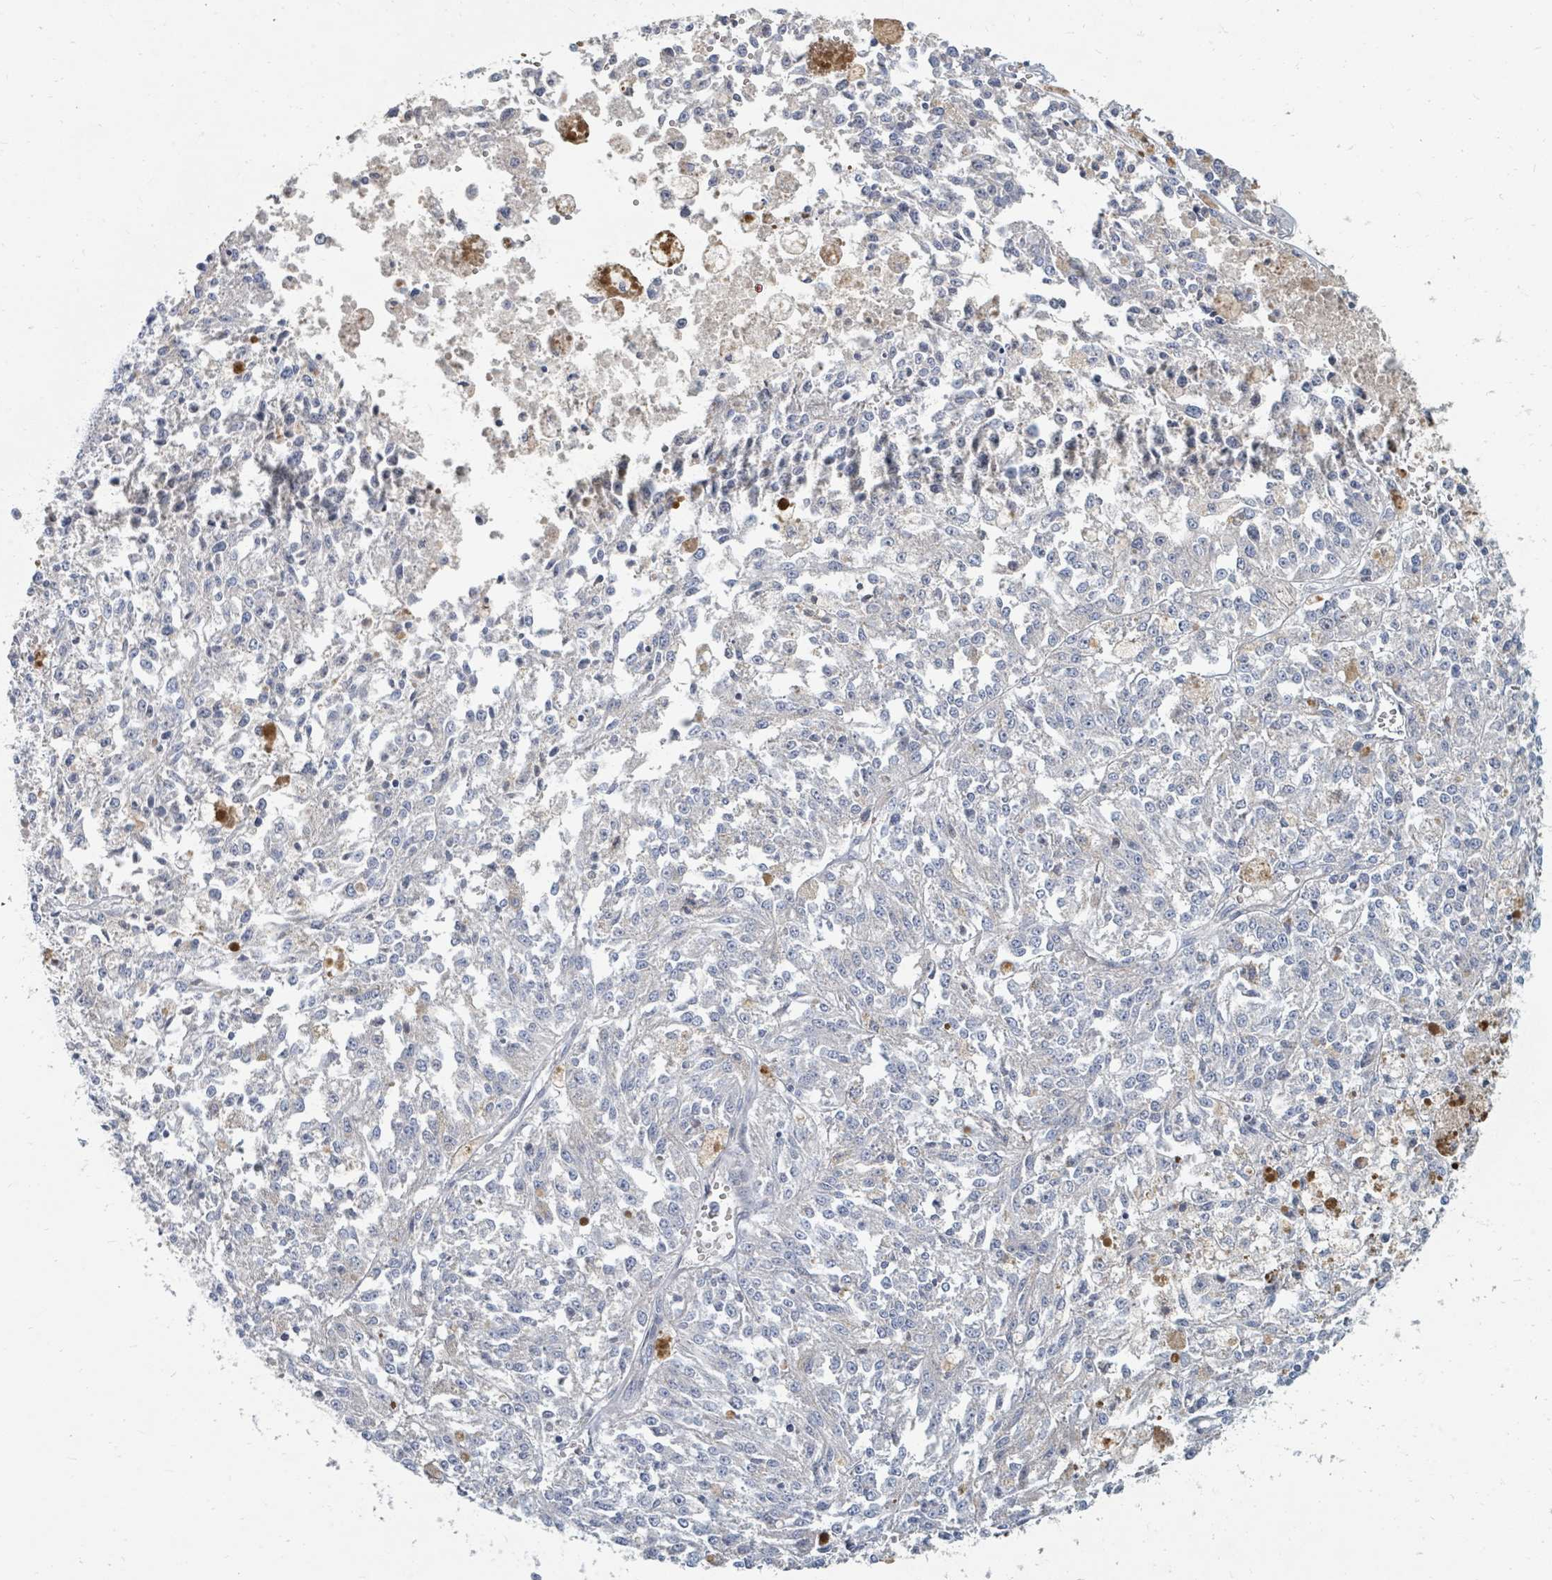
{"staining": {"intensity": "negative", "quantity": "none", "location": "none"}, "tissue": "melanoma", "cell_type": "Tumor cells", "image_type": "cancer", "snomed": [{"axis": "morphology", "description": "Malignant melanoma, NOS"}, {"axis": "topography", "description": "Skin"}], "caption": "An immunohistochemistry (IHC) photomicrograph of malignant melanoma is shown. There is no staining in tumor cells of malignant melanoma.", "gene": "ARGFX", "patient": {"sex": "female", "age": 64}}